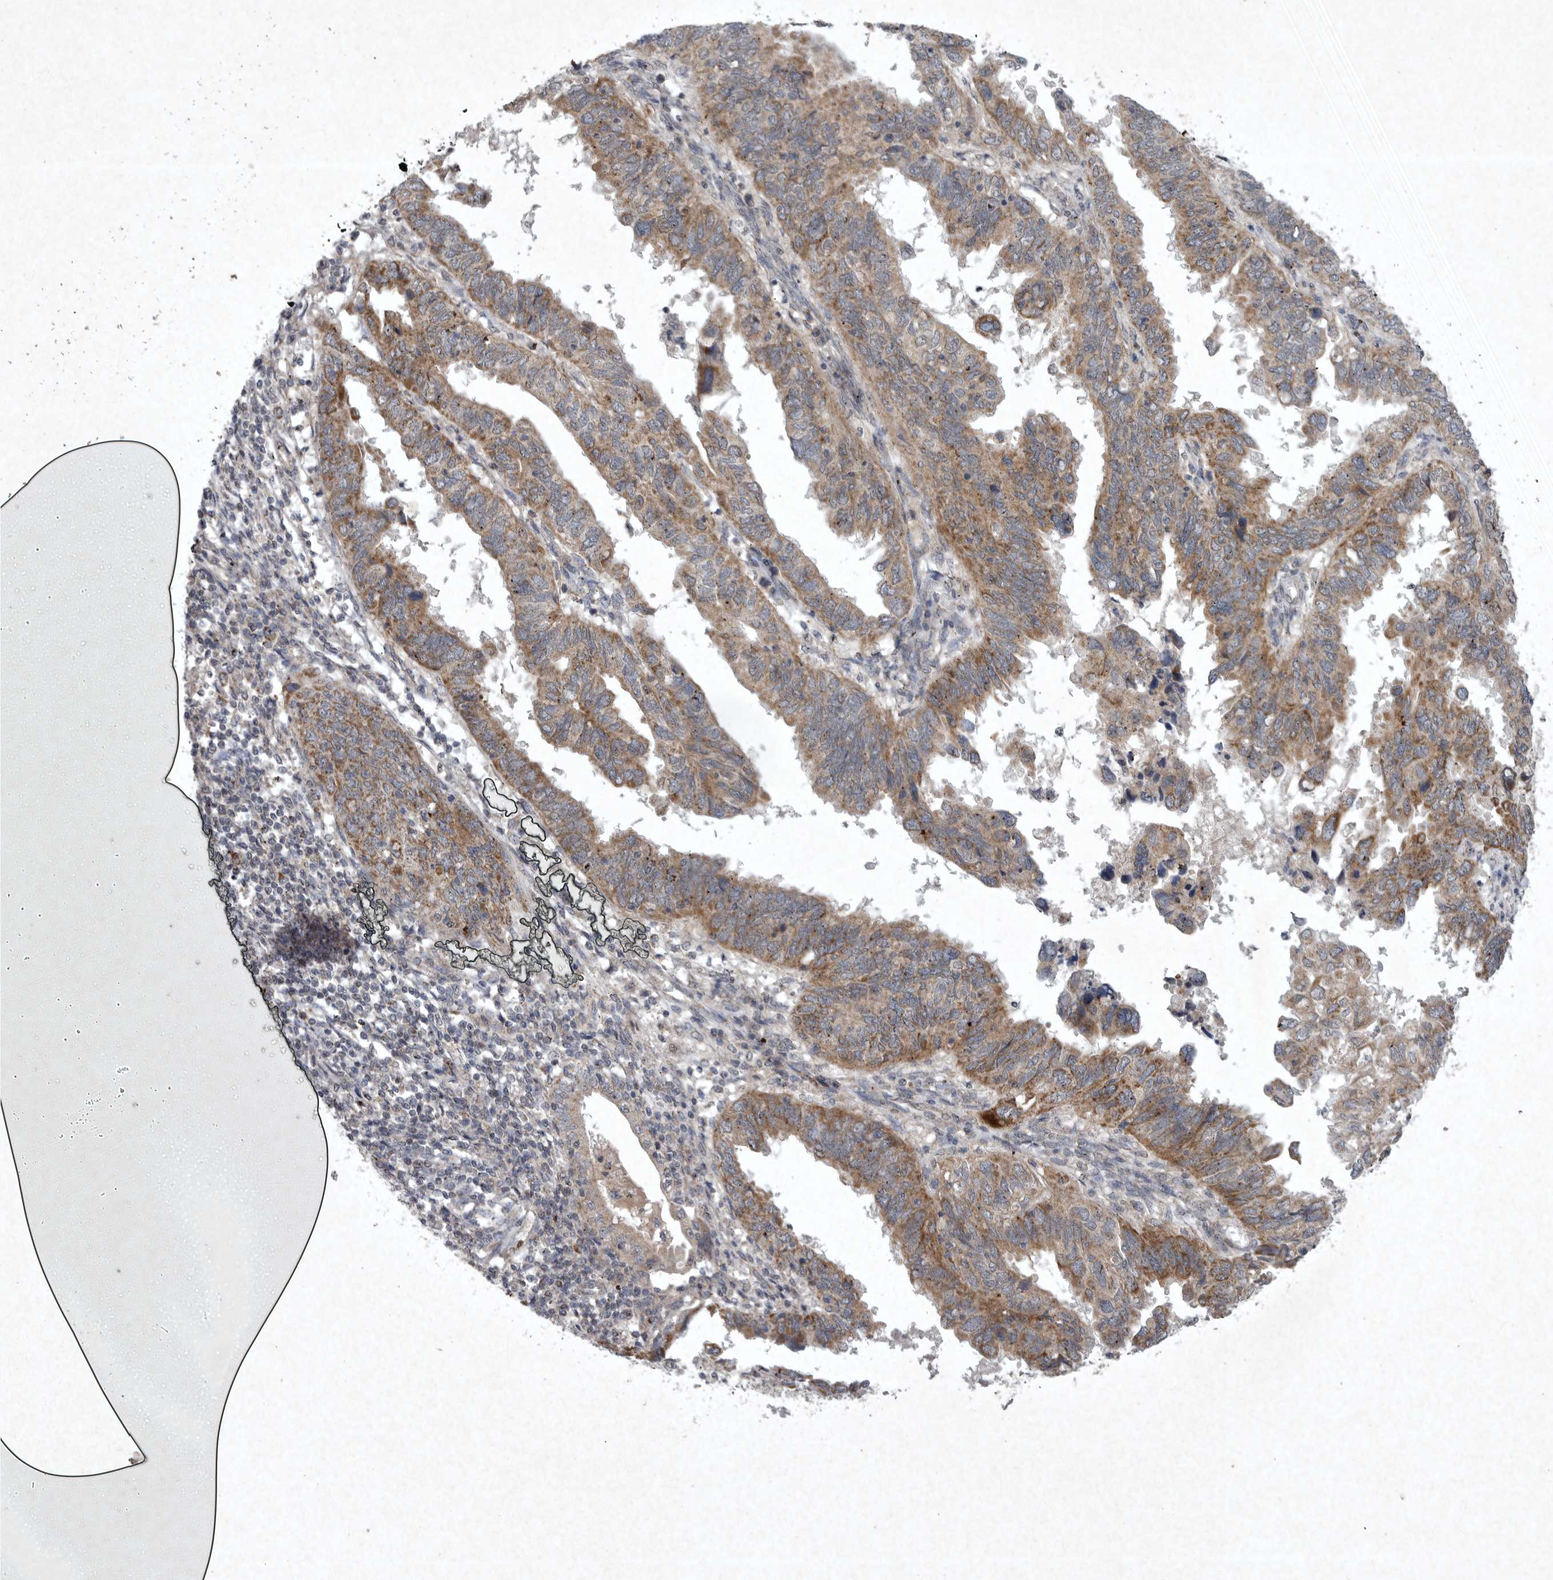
{"staining": {"intensity": "moderate", "quantity": ">75%", "location": "cytoplasmic/membranous"}, "tissue": "endometrial cancer", "cell_type": "Tumor cells", "image_type": "cancer", "snomed": [{"axis": "morphology", "description": "Adenocarcinoma, NOS"}, {"axis": "topography", "description": "Uterus"}], "caption": "High-power microscopy captured an immunohistochemistry photomicrograph of adenocarcinoma (endometrial), revealing moderate cytoplasmic/membranous staining in approximately >75% of tumor cells. The staining was performed using DAB, with brown indicating positive protein expression. Nuclei are stained blue with hematoxylin.", "gene": "DDR1", "patient": {"sex": "female", "age": 77}}